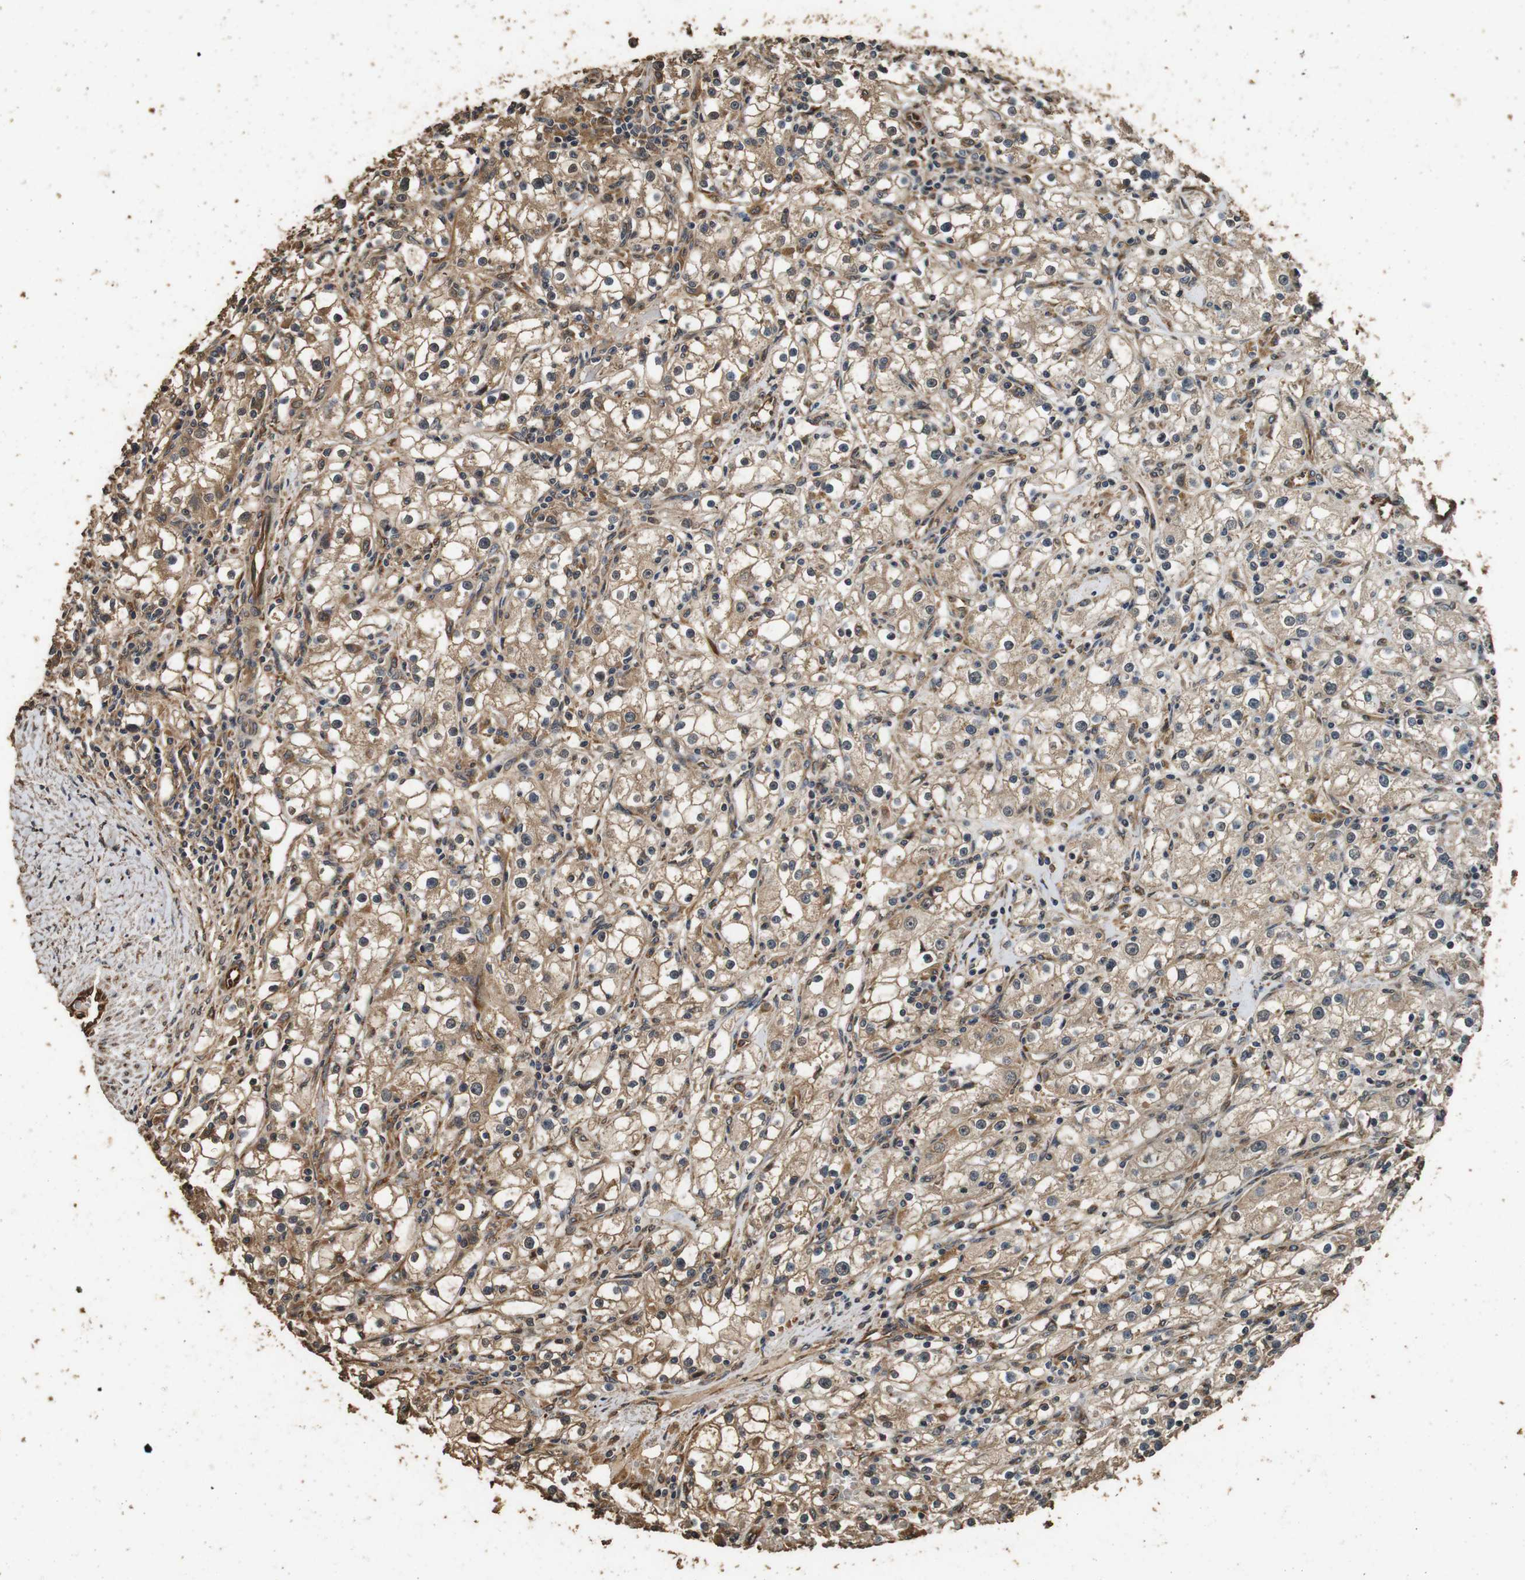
{"staining": {"intensity": "moderate", "quantity": ">75%", "location": "cytoplasmic/membranous"}, "tissue": "renal cancer", "cell_type": "Tumor cells", "image_type": "cancer", "snomed": [{"axis": "morphology", "description": "Adenocarcinoma, NOS"}, {"axis": "topography", "description": "Kidney"}], "caption": "There is medium levels of moderate cytoplasmic/membranous staining in tumor cells of renal cancer, as demonstrated by immunohistochemical staining (brown color).", "gene": "CNPY4", "patient": {"sex": "male", "age": 56}}